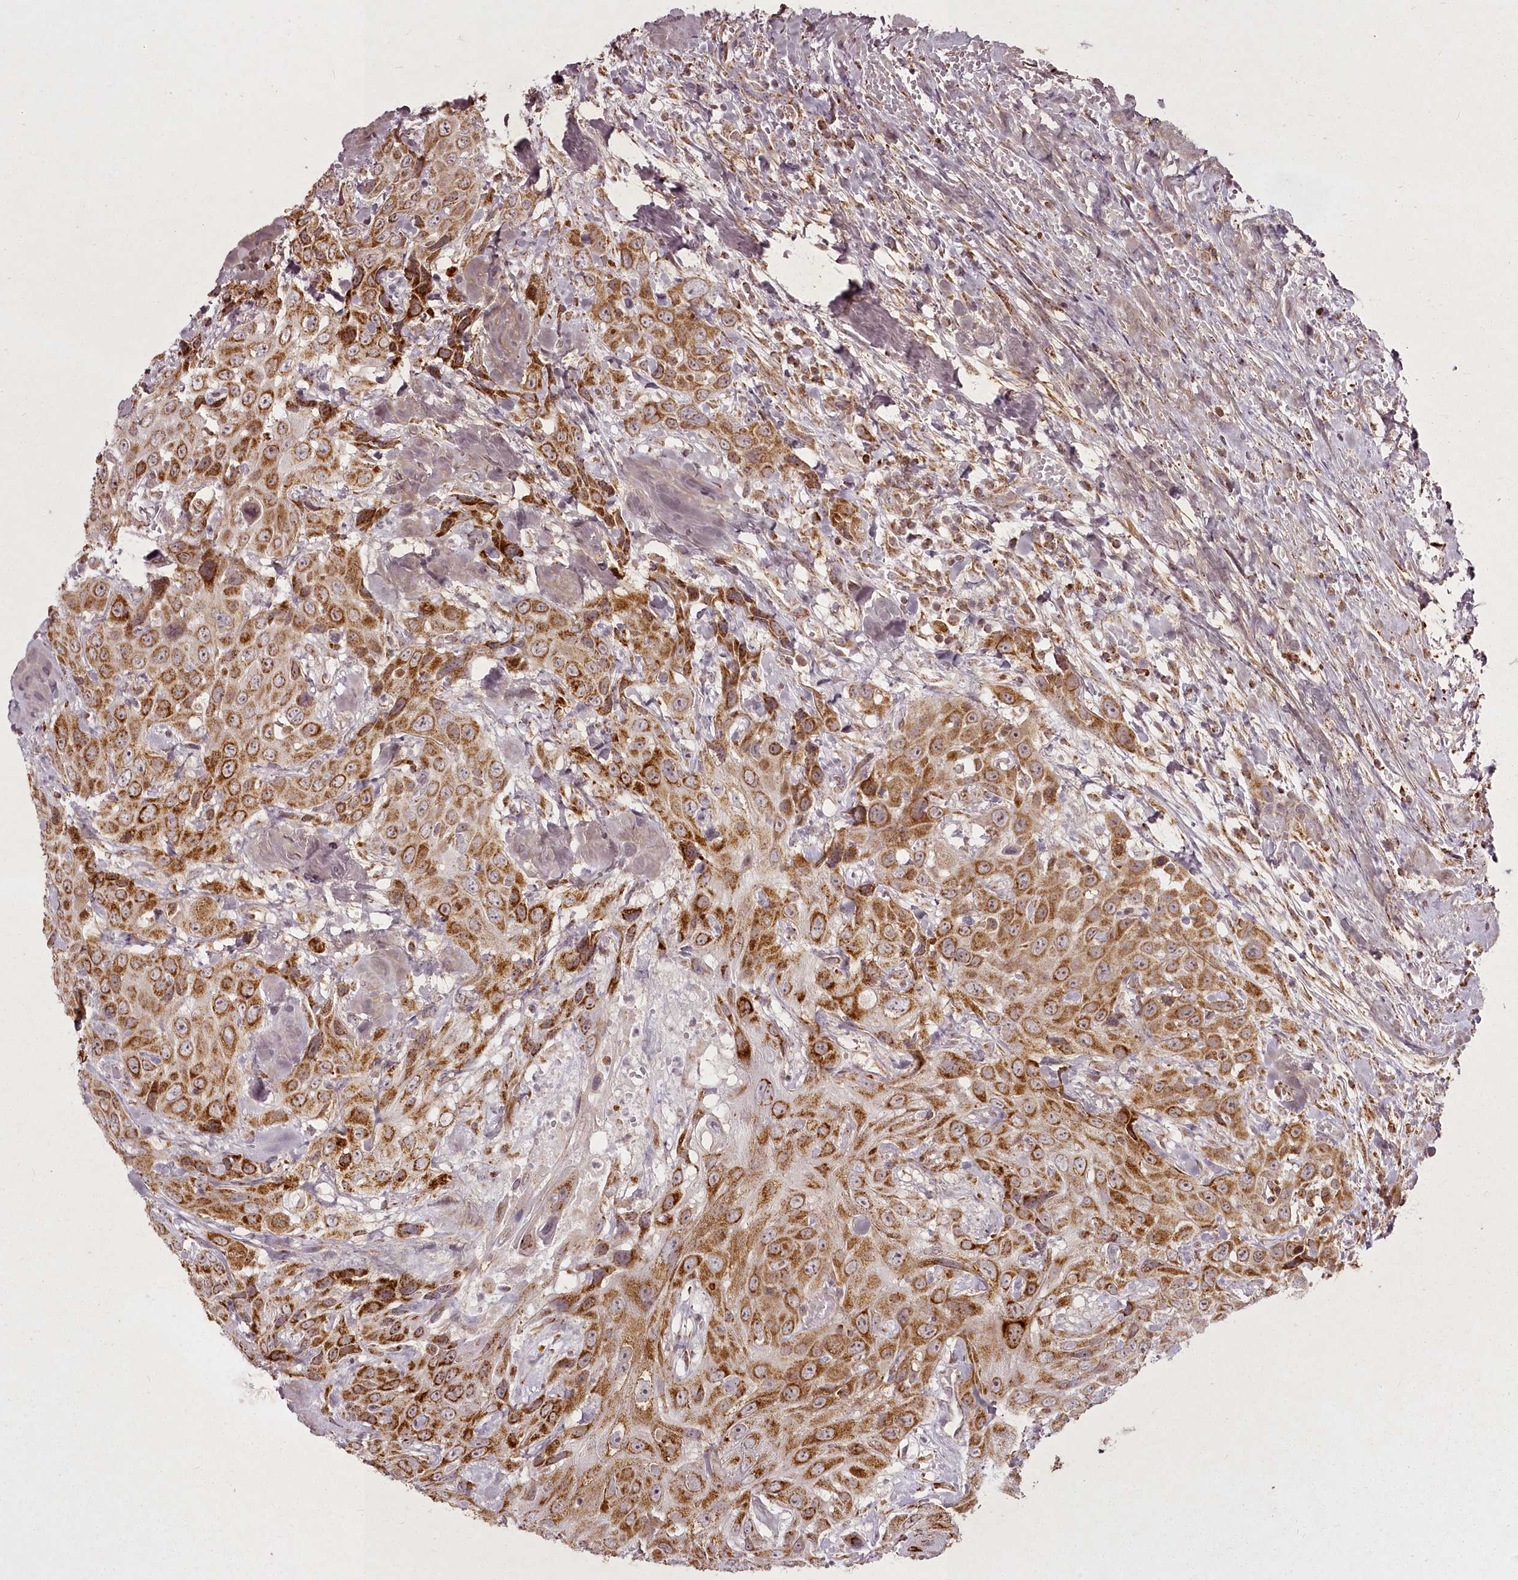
{"staining": {"intensity": "strong", "quantity": ">75%", "location": "cytoplasmic/membranous"}, "tissue": "head and neck cancer", "cell_type": "Tumor cells", "image_type": "cancer", "snomed": [{"axis": "morphology", "description": "Squamous cell carcinoma, NOS"}, {"axis": "topography", "description": "Head-Neck"}], "caption": "Tumor cells demonstrate strong cytoplasmic/membranous positivity in about >75% of cells in head and neck squamous cell carcinoma.", "gene": "CHCHD2", "patient": {"sex": "male", "age": 81}}